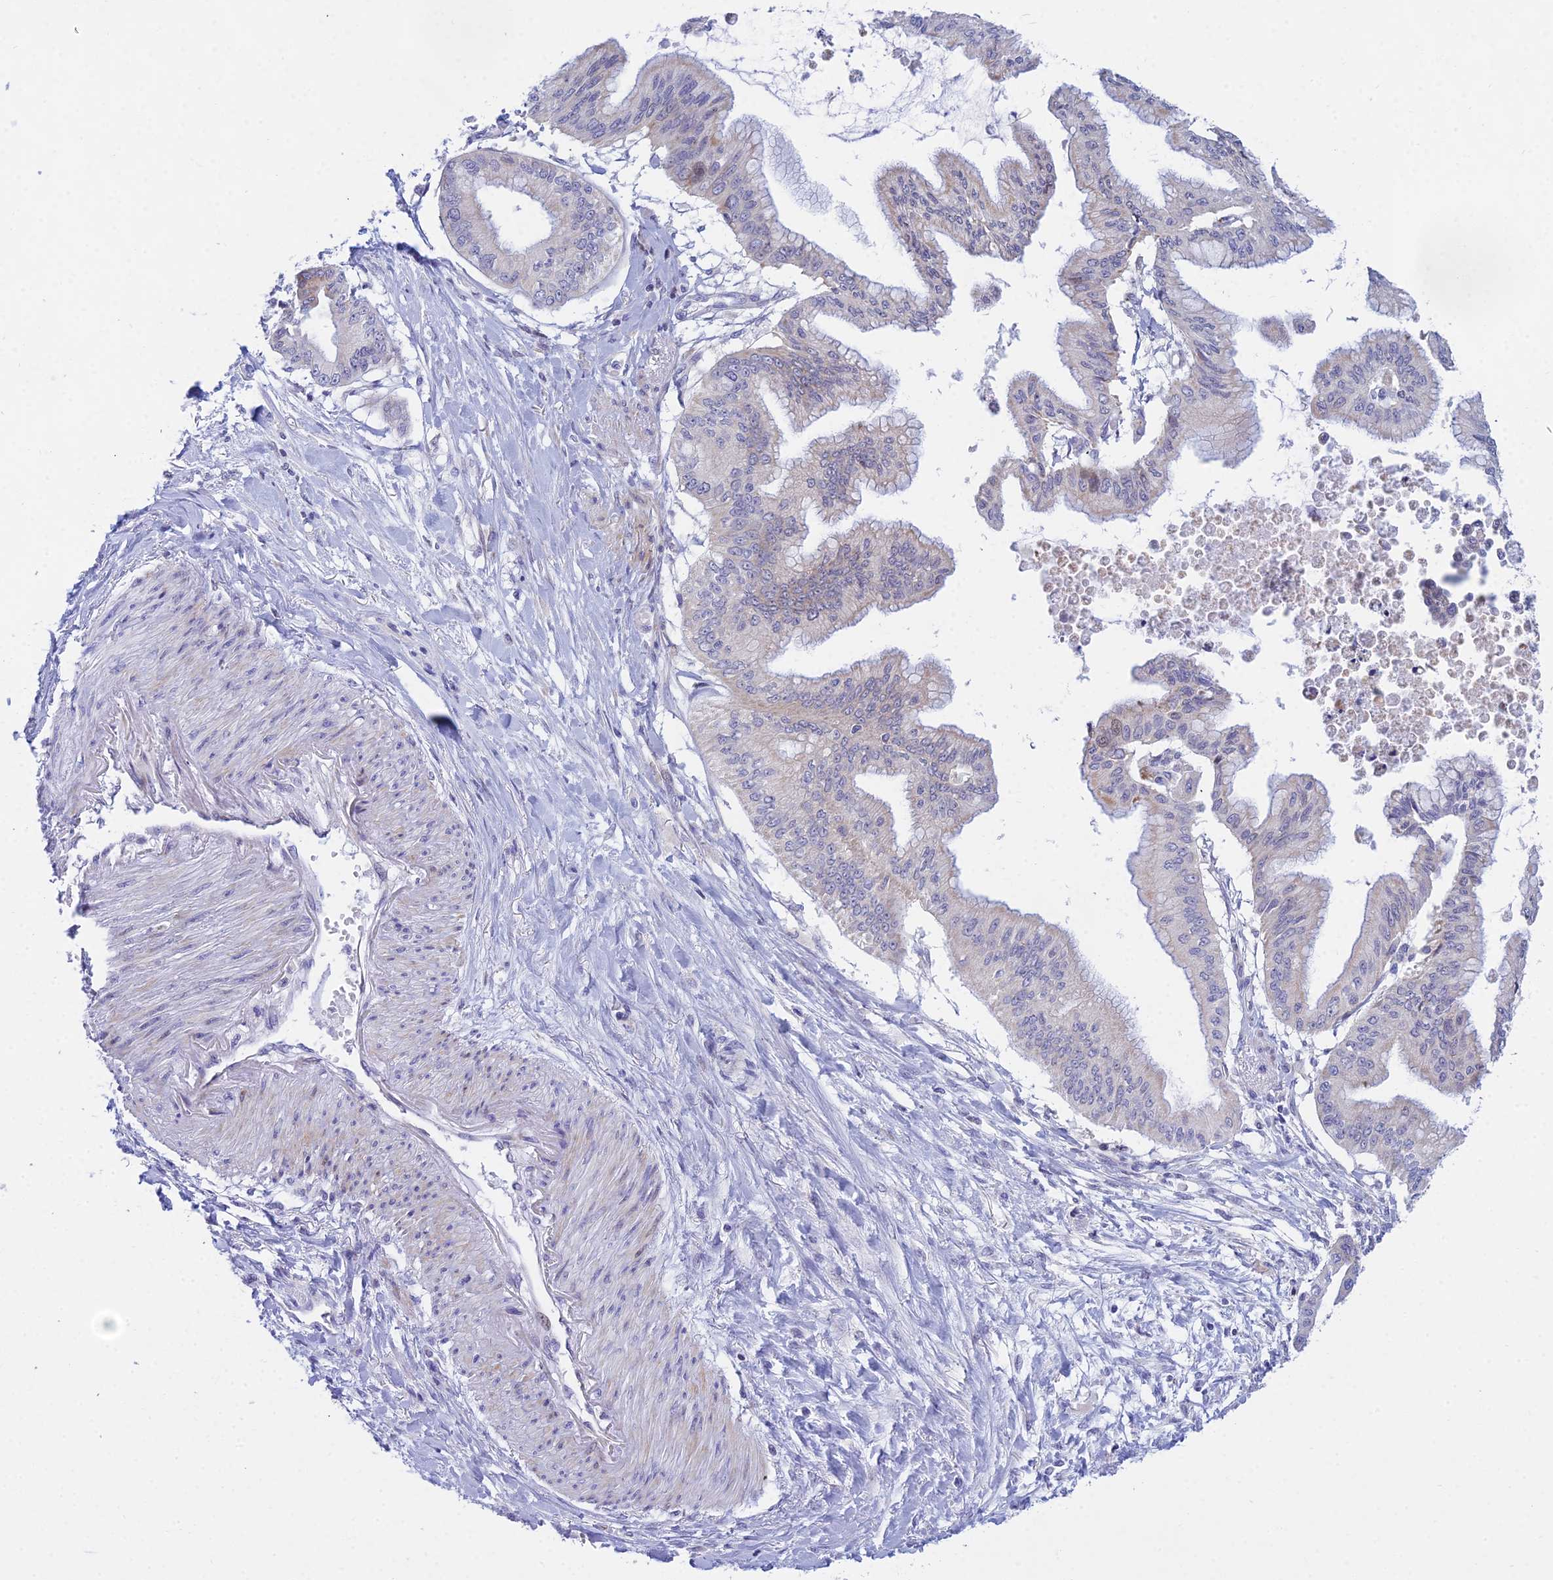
{"staining": {"intensity": "negative", "quantity": "none", "location": "none"}, "tissue": "pancreatic cancer", "cell_type": "Tumor cells", "image_type": "cancer", "snomed": [{"axis": "morphology", "description": "Adenocarcinoma, NOS"}, {"axis": "topography", "description": "Pancreas"}], "caption": "An image of human pancreatic cancer is negative for staining in tumor cells.", "gene": "PRR13", "patient": {"sex": "male", "age": 46}}